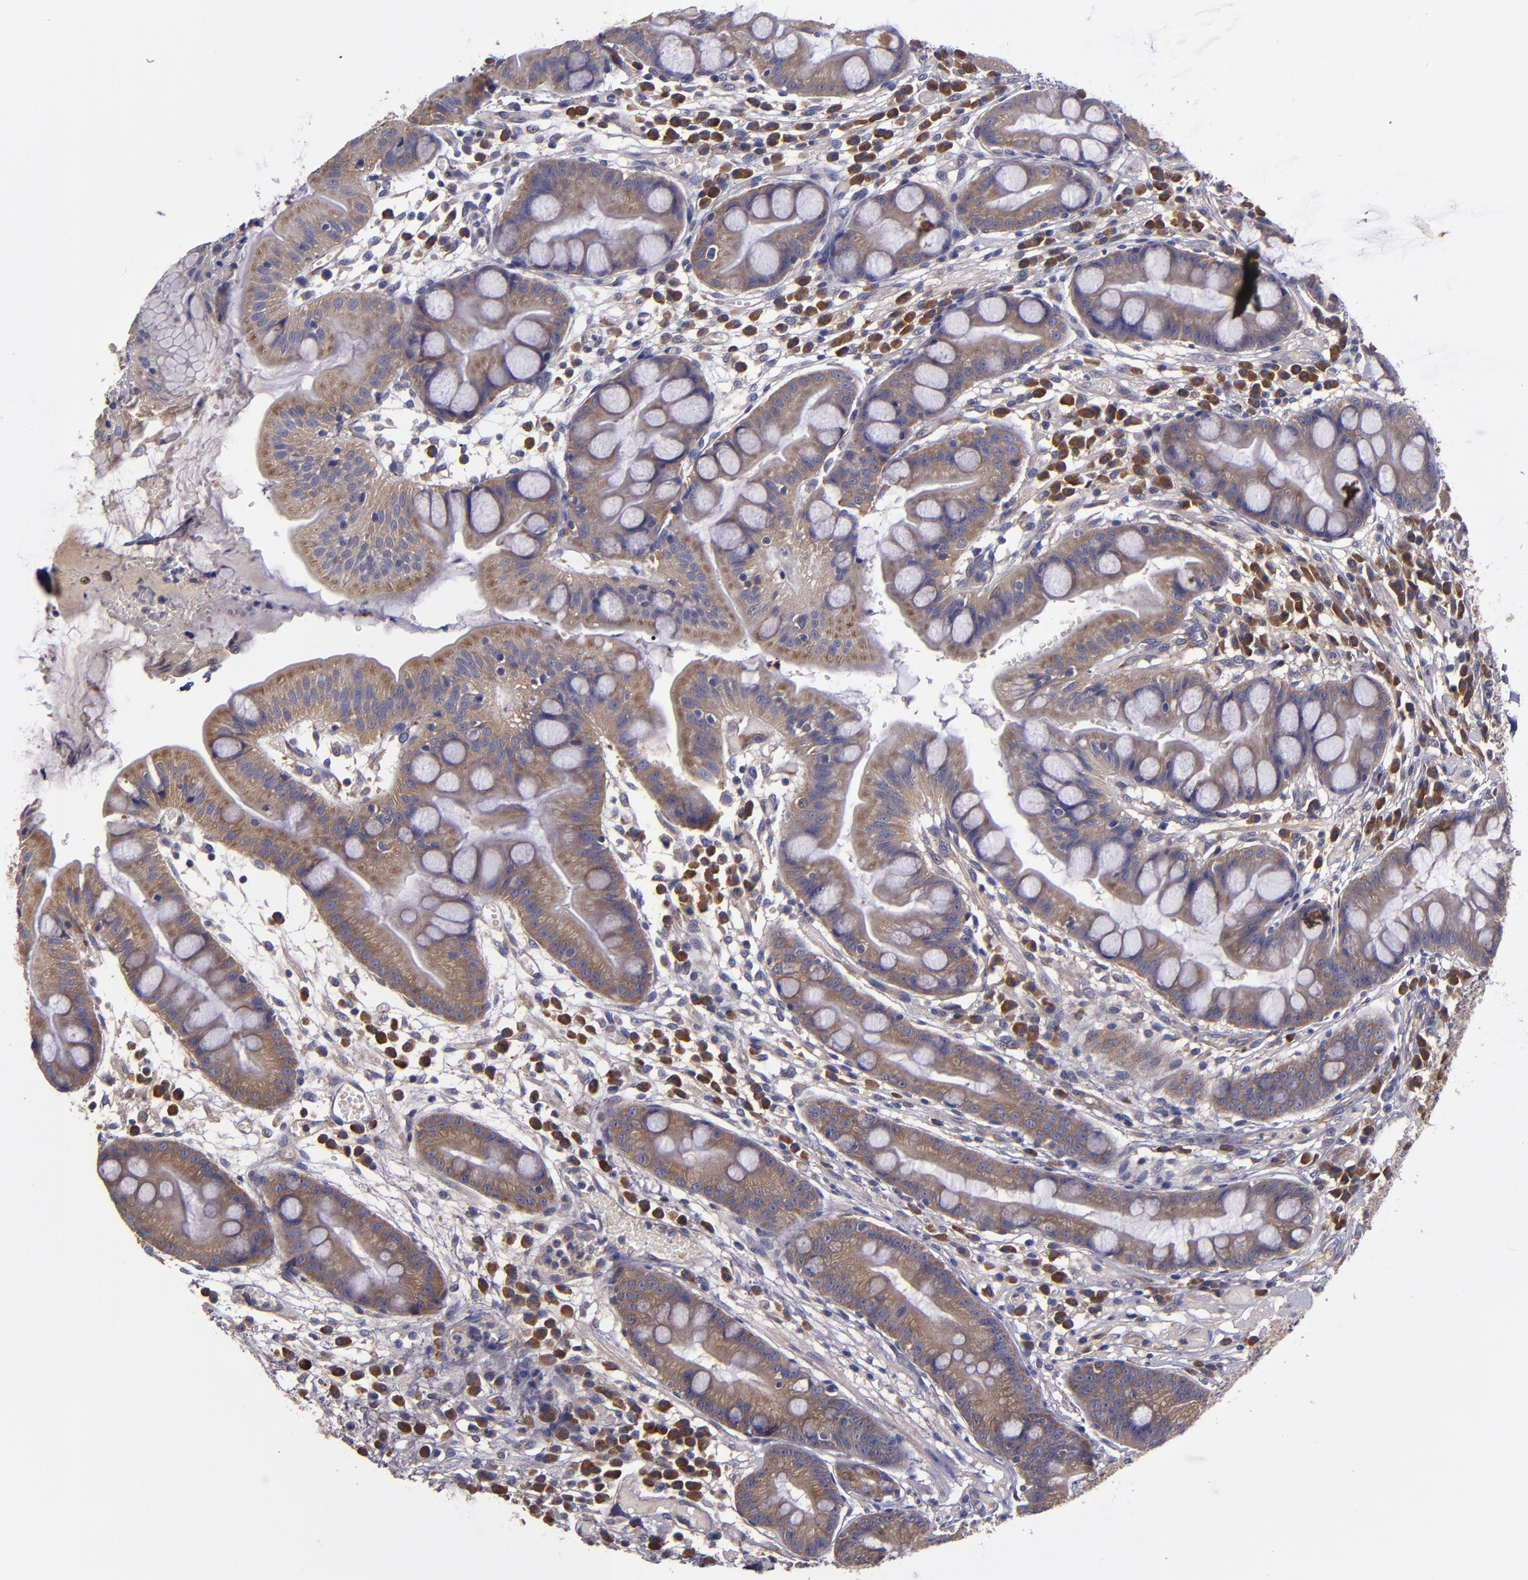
{"staining": {"intensity": "strong", "quantity": "<25%", "location": "cytoplasmic/membranous"}, "tissue": "stomach", "cell_type": "Glandular cells", "image_type": "normal", "snomed": [{"axis": "morphology", "description": "Normal tissue, NOS"}, {"axis": "morphology", "description": "Inflammation, NOS"}, {"axis": "topography", "description": "Stomach, lower"}], "caption": "A high-resolution photomicrograph shows immunohistochemistry staining of unremarkable stomach, which exhibits strong cytoplasmic/membranous expression in about <25% of glandular cells. Immunohistochemistry stains the protein of interest in brown and the nuclei are stained blue.", "gene": "CARS1", "patient": {"sex": "male", "age": 59}}